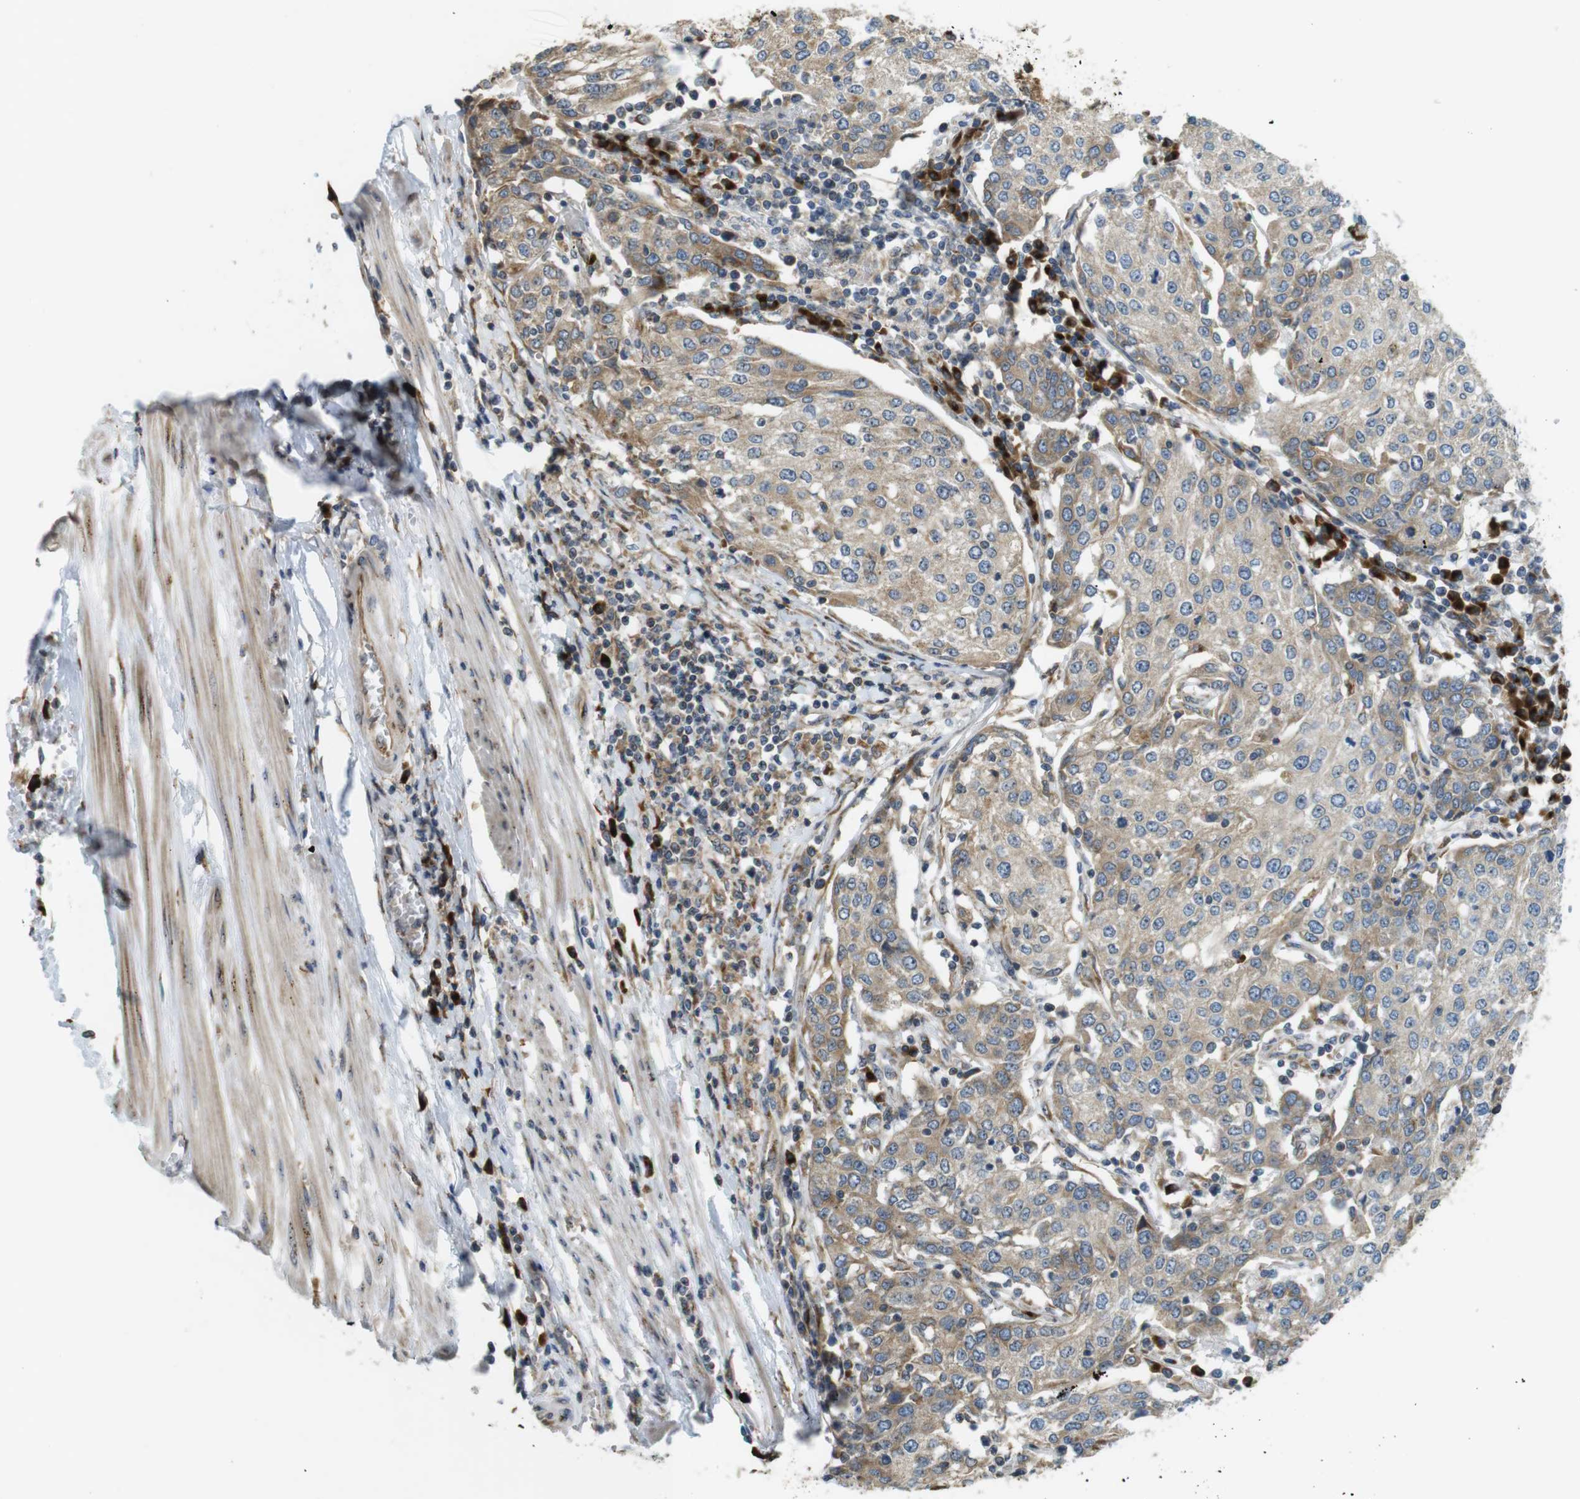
{"staining": {"intensity": "moderate", "quantity": "<25%", "location": "cytoplasmic/membranous"}, "tissue": "urothelial cancer", "cell_type": "Tumor cells", "image_type": "cancer", "snomed": [{"axis": "morphology", "description": "Urothelial carcinoma, High grade"}, {"axis": "topography", "description": "Urinary bladder"}], "caption": "Urothelial carcinoma (high-grade) stained for a protein (brown) exhibits moderate cytoplasmic/membranous positive positivity in about <25% of tumor cells.", "gene": "TMEM143", "patient": {"sex": "female", "age": 85}}